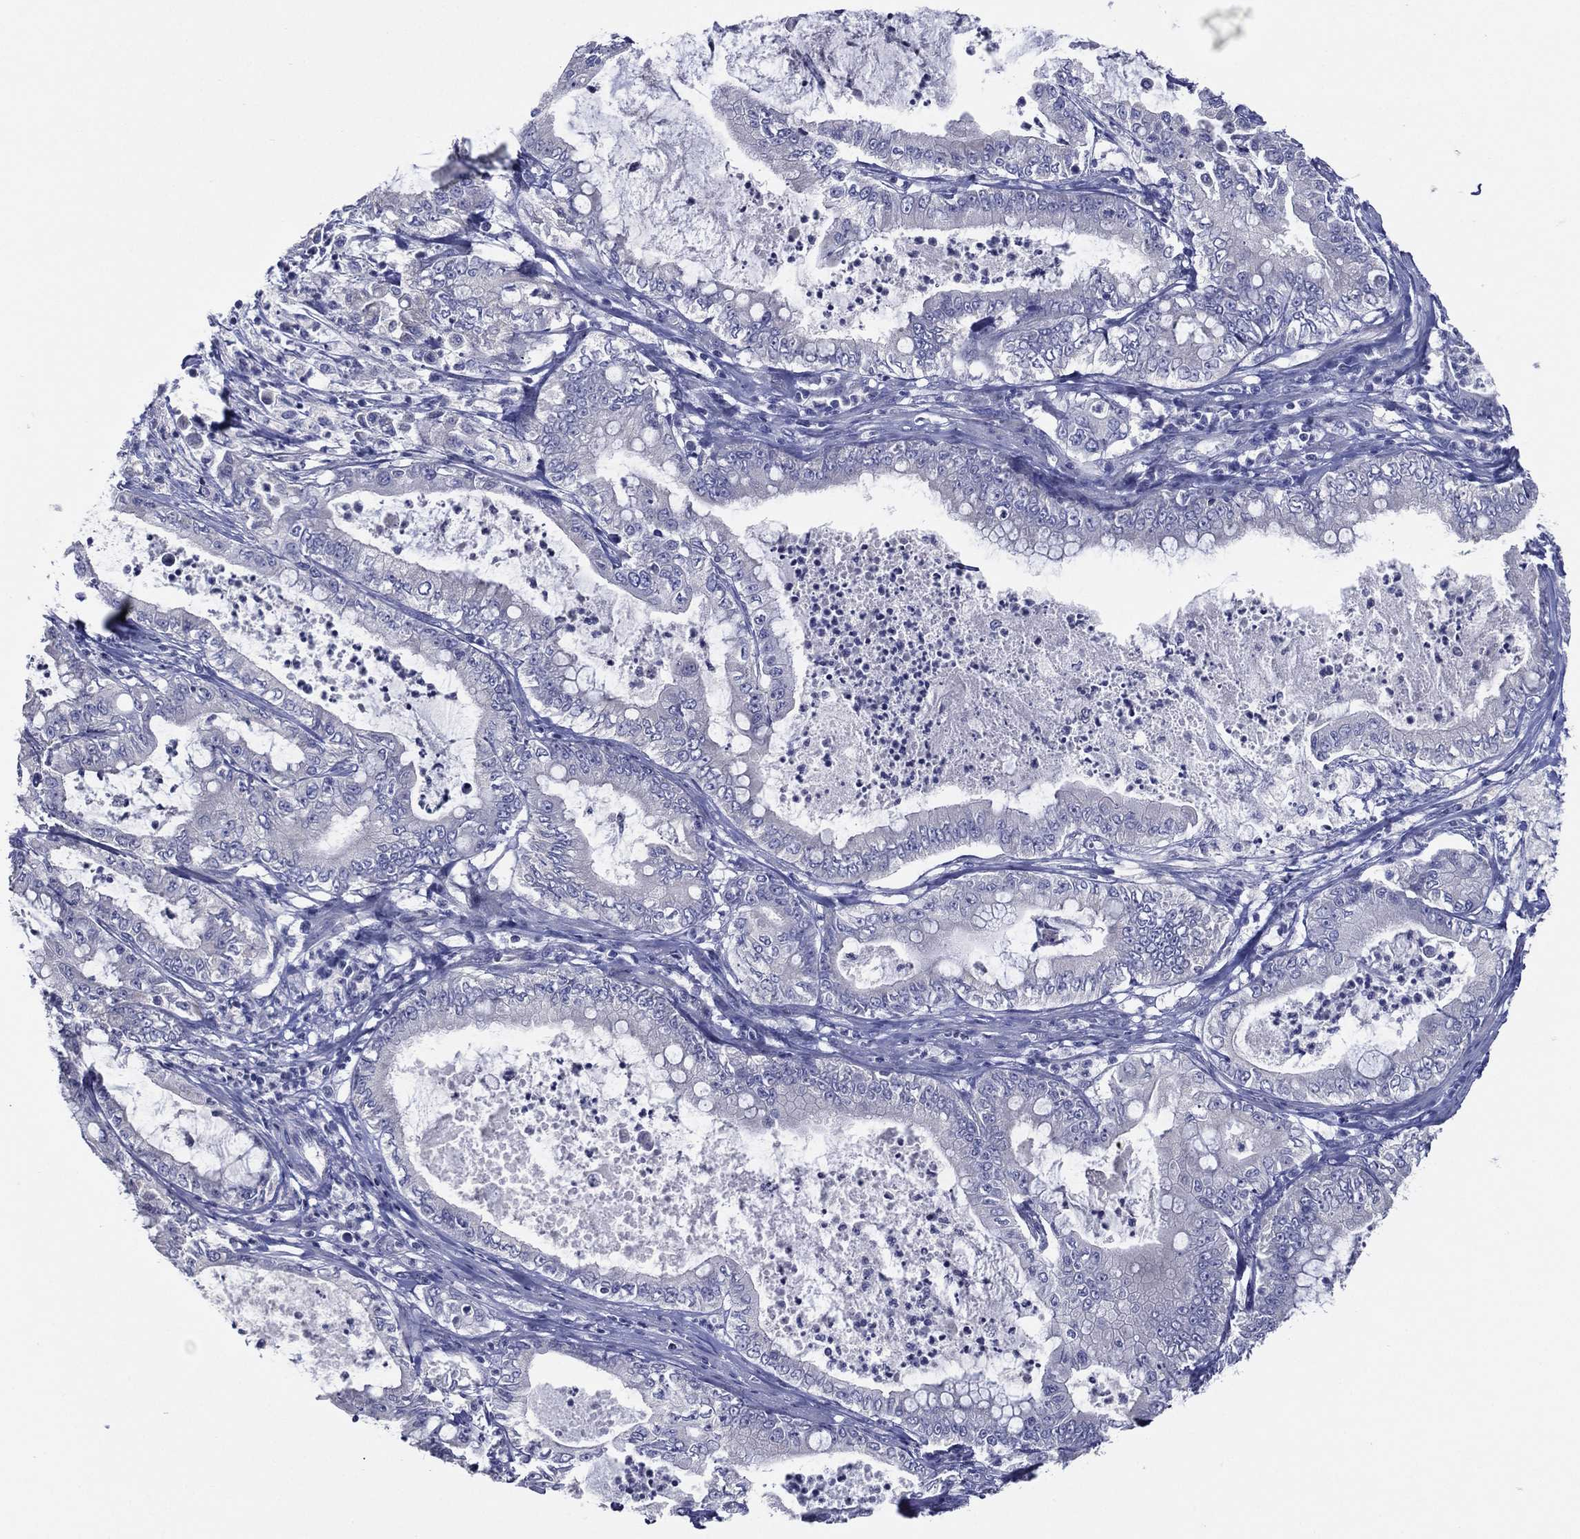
{"staining": {"intensity": "negative", "quantity": "none", "location": "none"}, "tissue": "pancreatic cancer", "cell_type": "Tumor cells", "image_type": "cancer", "snomed": [{"axis": "morphology", "description": "Adenocarcinoma, NOS"}, {"axis": "topography", "description": "Pancreas"}], "caption": "Immunohistochemistry of adenocarcinoma (pancreatic) displays no expression in tumor cells. (DAB (3,3'-diaminobenzidine) immunohistochemistry, high magnification).", "gene": "SLC13A4", "patient": {"sex": "male", "age": 71}}